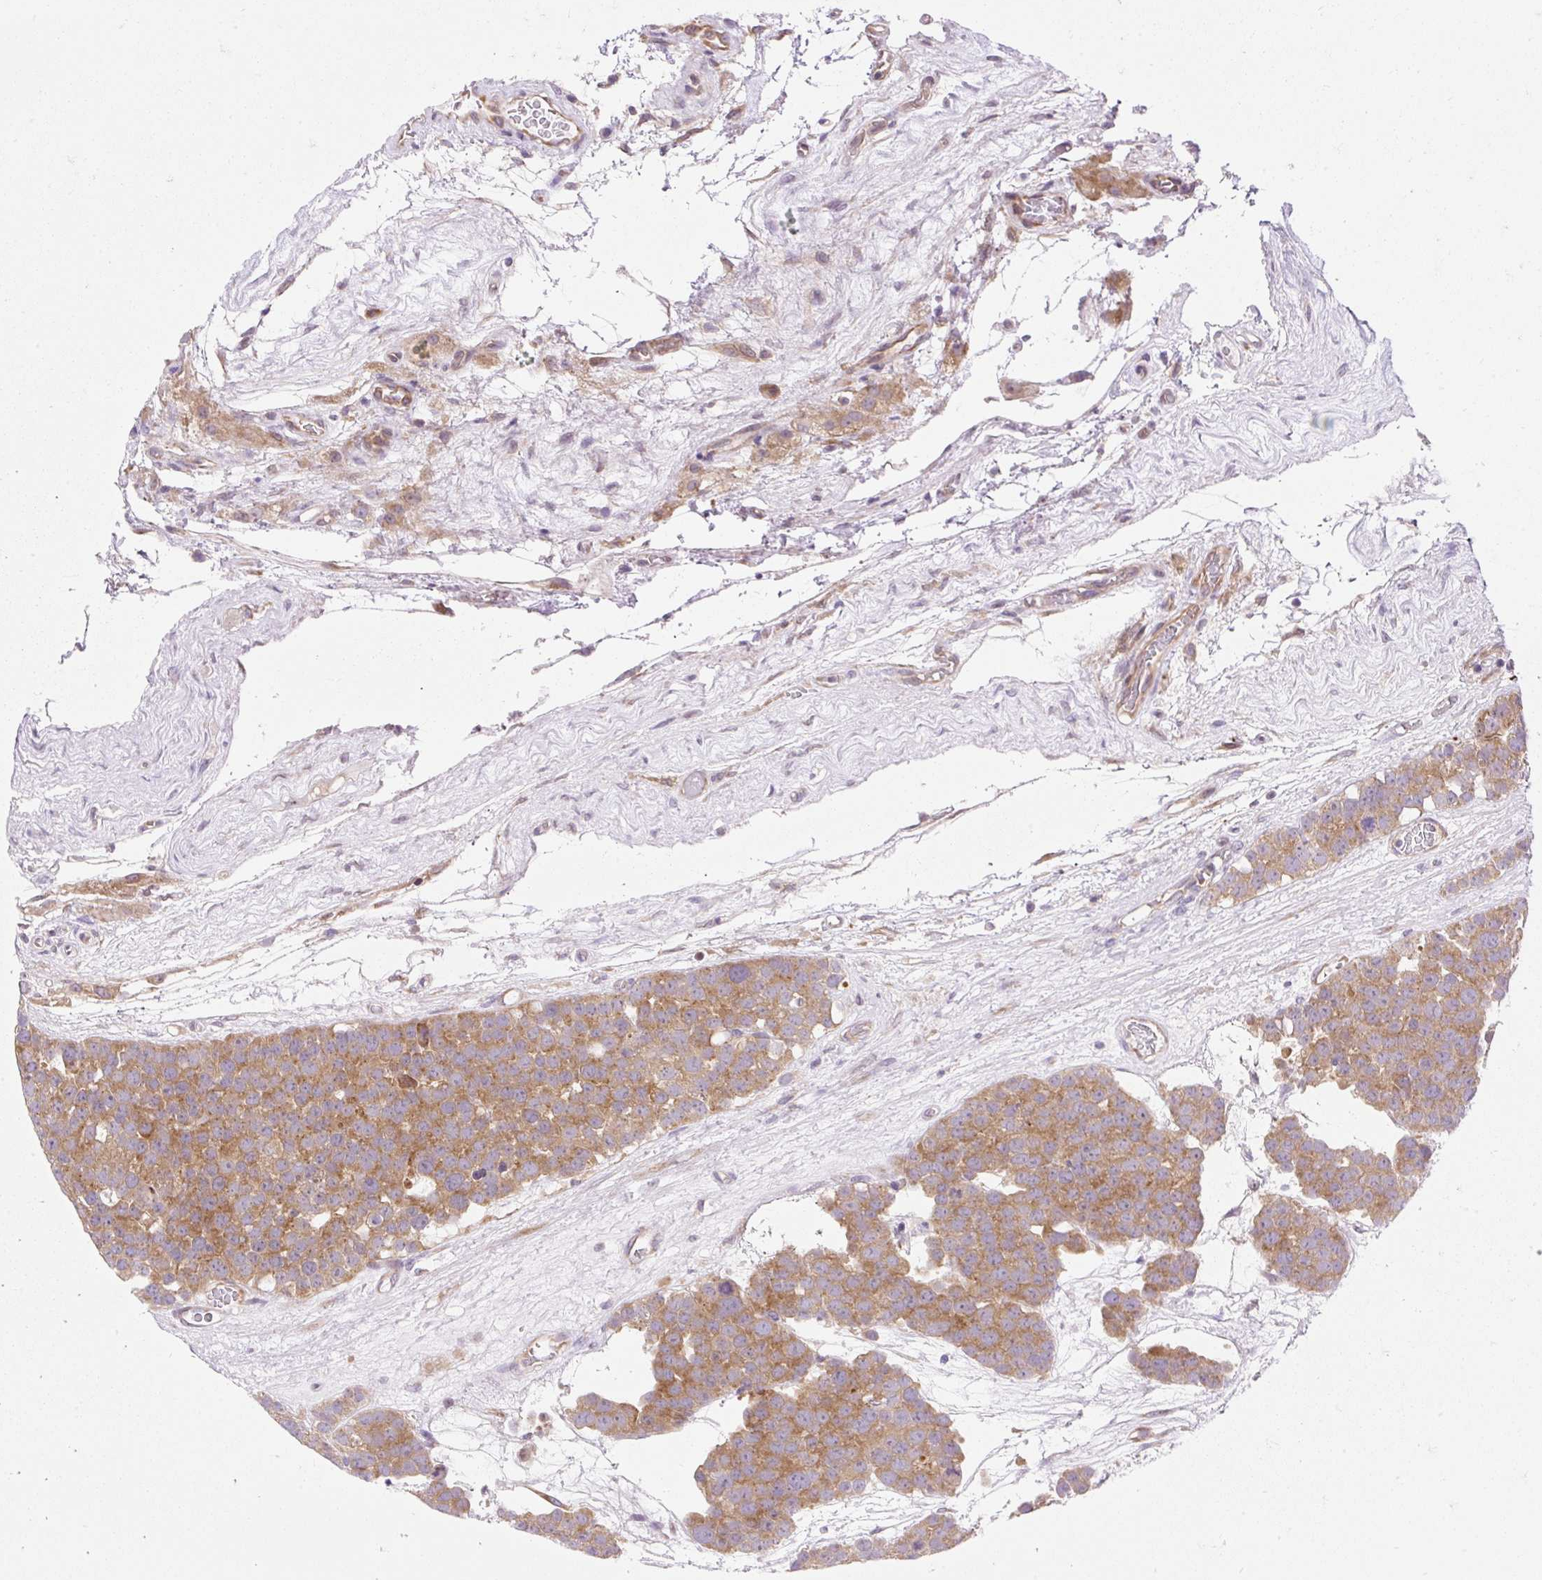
{"staining": {"intensity": "moderate", "quantity": ">75%", "location": "cytoplasmic/membranous"}, "tissue": "testis cancer", "cell_type": "Tumor cells", "image_type": "cancer", "snomed": [{"axis": "morphology", "description": "Seminoma, NOS"}, {"axis": "topography", "description": "Testis"}], "caption": "Human seminoma (testis) stained with a protein marker displays moderate staining in tumor cells.", "gene": "GPR45", "patient": {"sex": "male", "age": 71}}